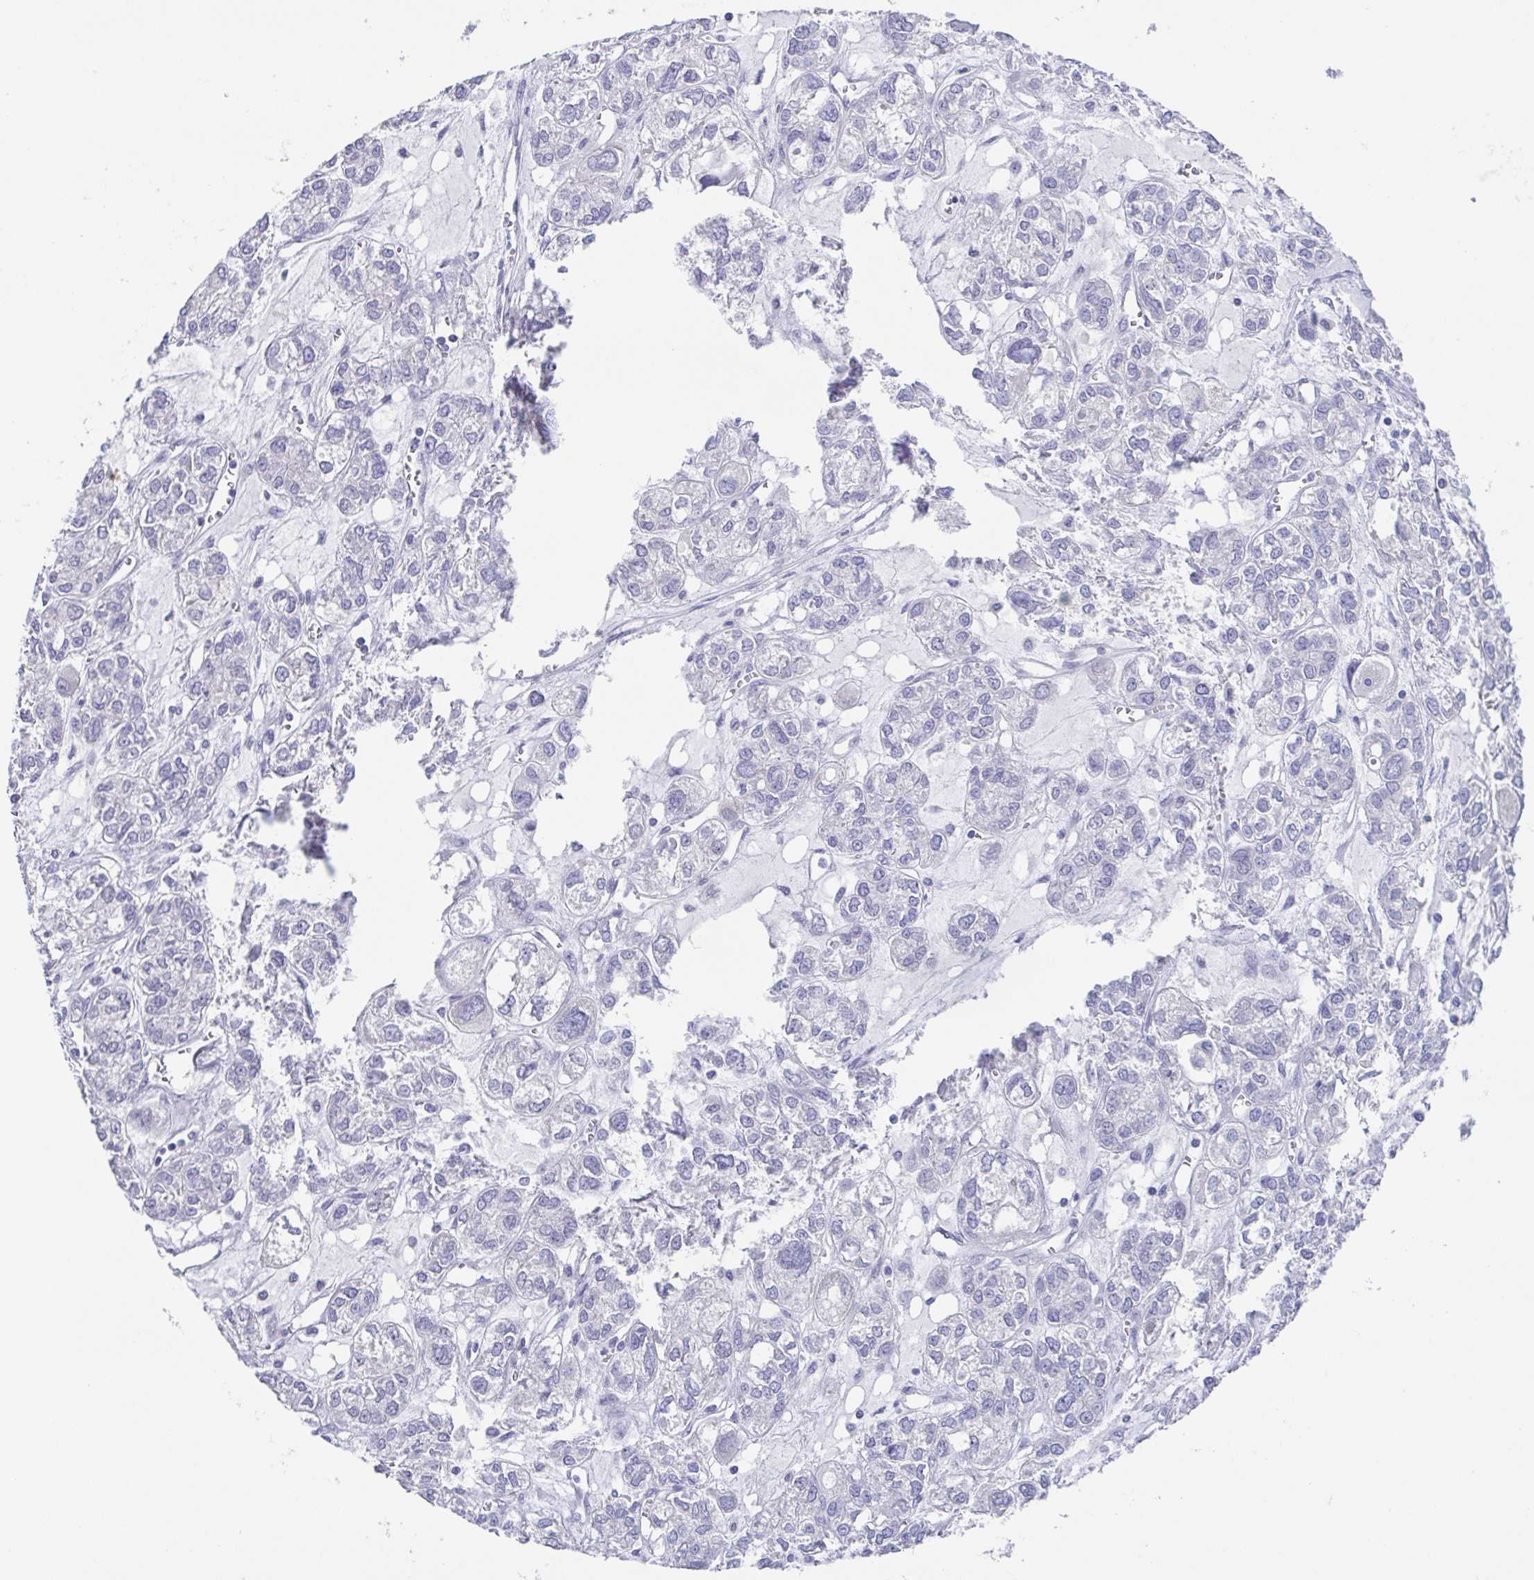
{"staining": {"intensity": "negative", "quantity": "none", "location": "none"}, "tissue": "ovarian cancer", "cell_type": "Tumor cells", "image_type": "cancer", "snomed": [{"axis": "morphology", "description": "Carcinoma, endometroid"}, {"axis": "topography", "description": "Ovary"}], "caption": "Immunohistochemical staining of human ovarian cancer (endometroid carcinoma) shows no significant staining in tumor cells.", "gene": "RDH11", "patient": {"sex": "female", "age": 64}}